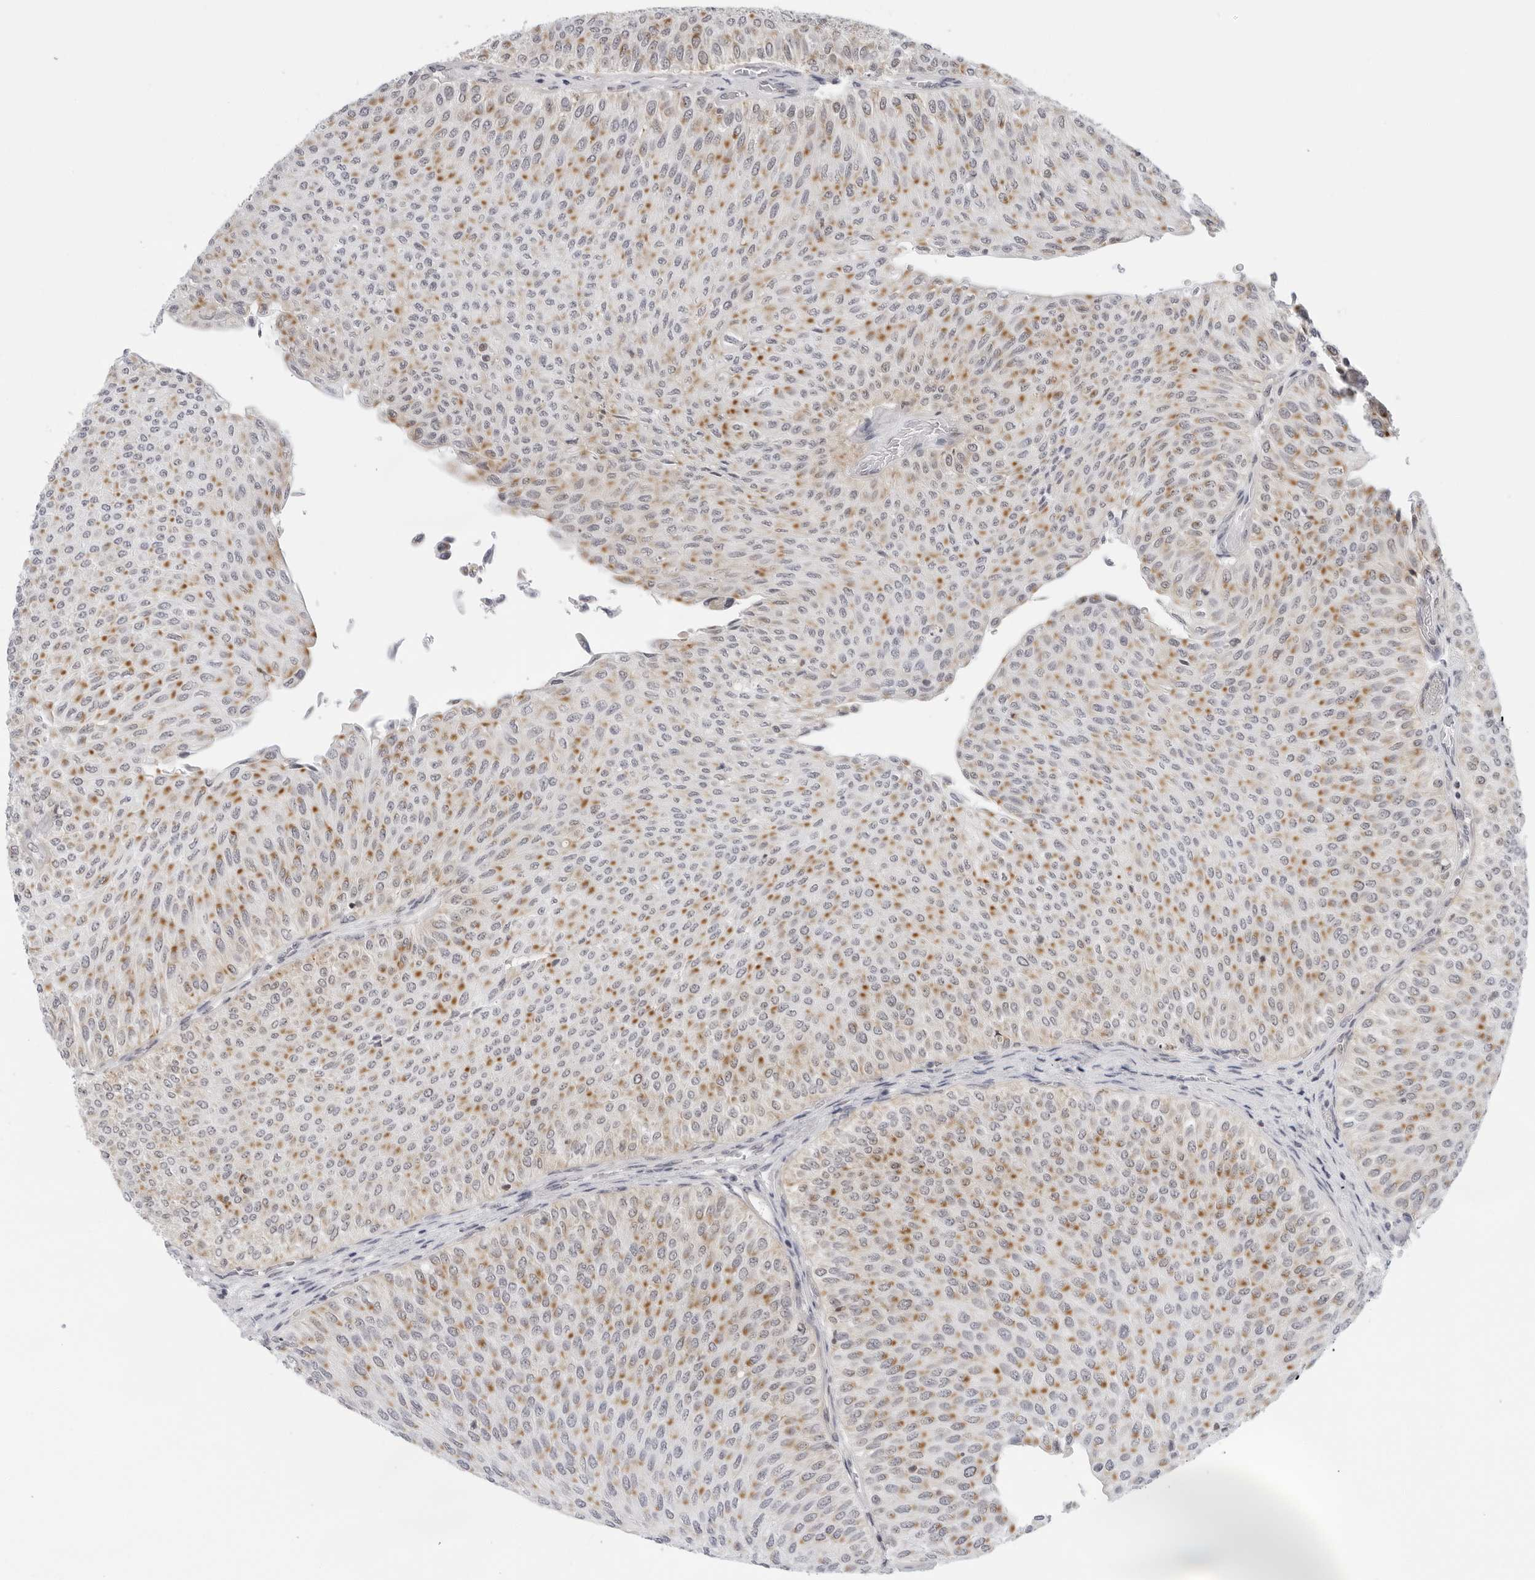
{"staining": {"intensity": "moderate", "quantity": ">75%", "location": "cytoplasmic/membranous"}, "tissue": "urothelial cancer", "cell_type": "Tumor cells", "image_type": "cancer", "snomed": [{"axis": "morphology", "description": "Urothelial carcinoma, Low grade"}, {"axis": "topography", "description": "Urinary bladder"}], "caption": "Low-grade urothelial carcinoma tissue demonstrates moderate cytoplasmic/membranous staining in approximately >75% of tumor cells", "gene": "CIART", "patient": {"sex": "male", "age": 78}}